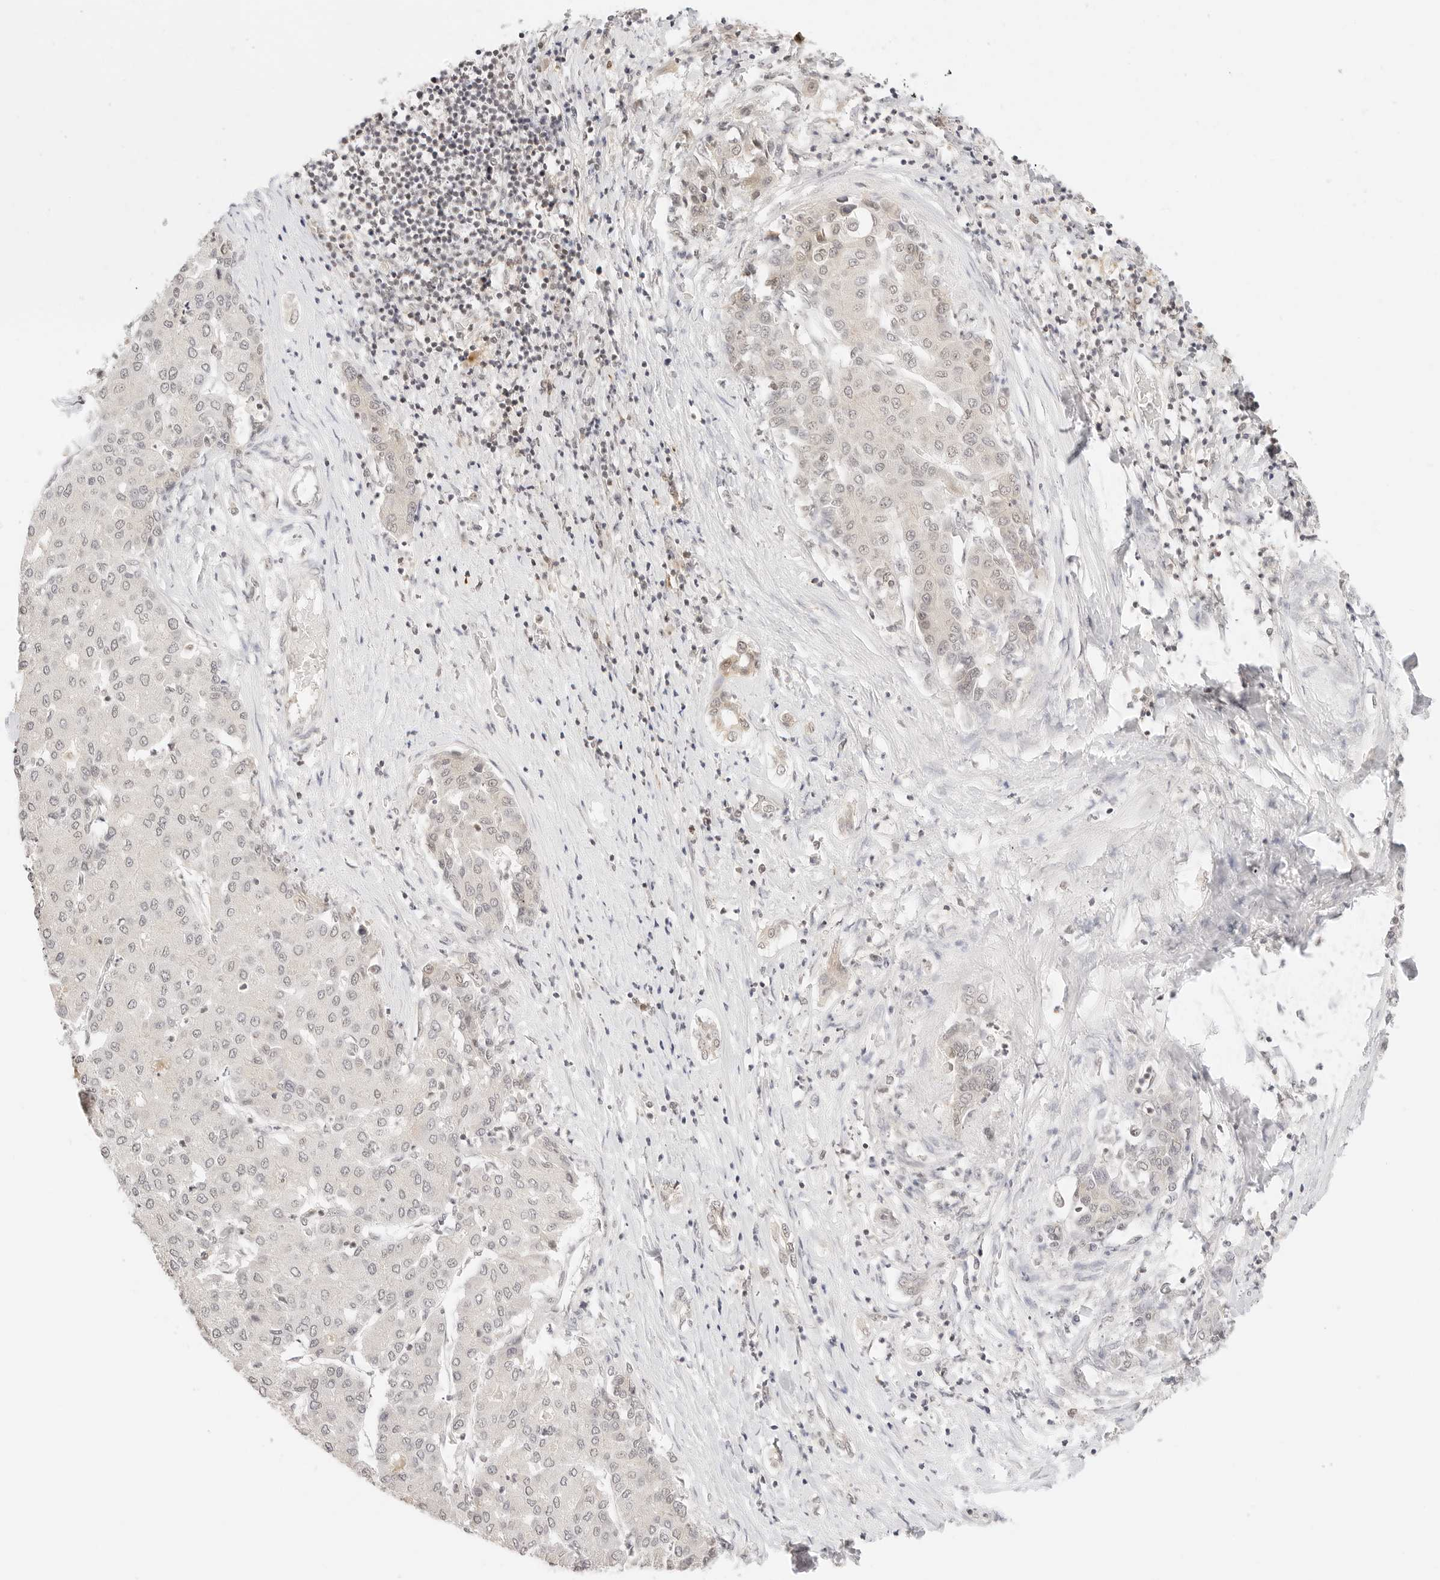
{"staining": {"intensity": "weak", "quantity": "<25%", "location": "nuclear"}, "tissue": "liver cancer", "cell_type": "Tumor cells", "image_type": "cancer", "snomed": [{"axis": "morphology", "description": "Carcinoma, Hepatocellular, NOS"}, {"axis": "topography", "description": "Liver"}], "caption": "DAB immunohistochemical staining of human liver cancer exhibits no significant expression in tumor cells. (DAB immunohistochemistry with hematoxylin counter stain).", "gene": "SEPTIN4", "patient": {"sex": "male", "age": 65}}